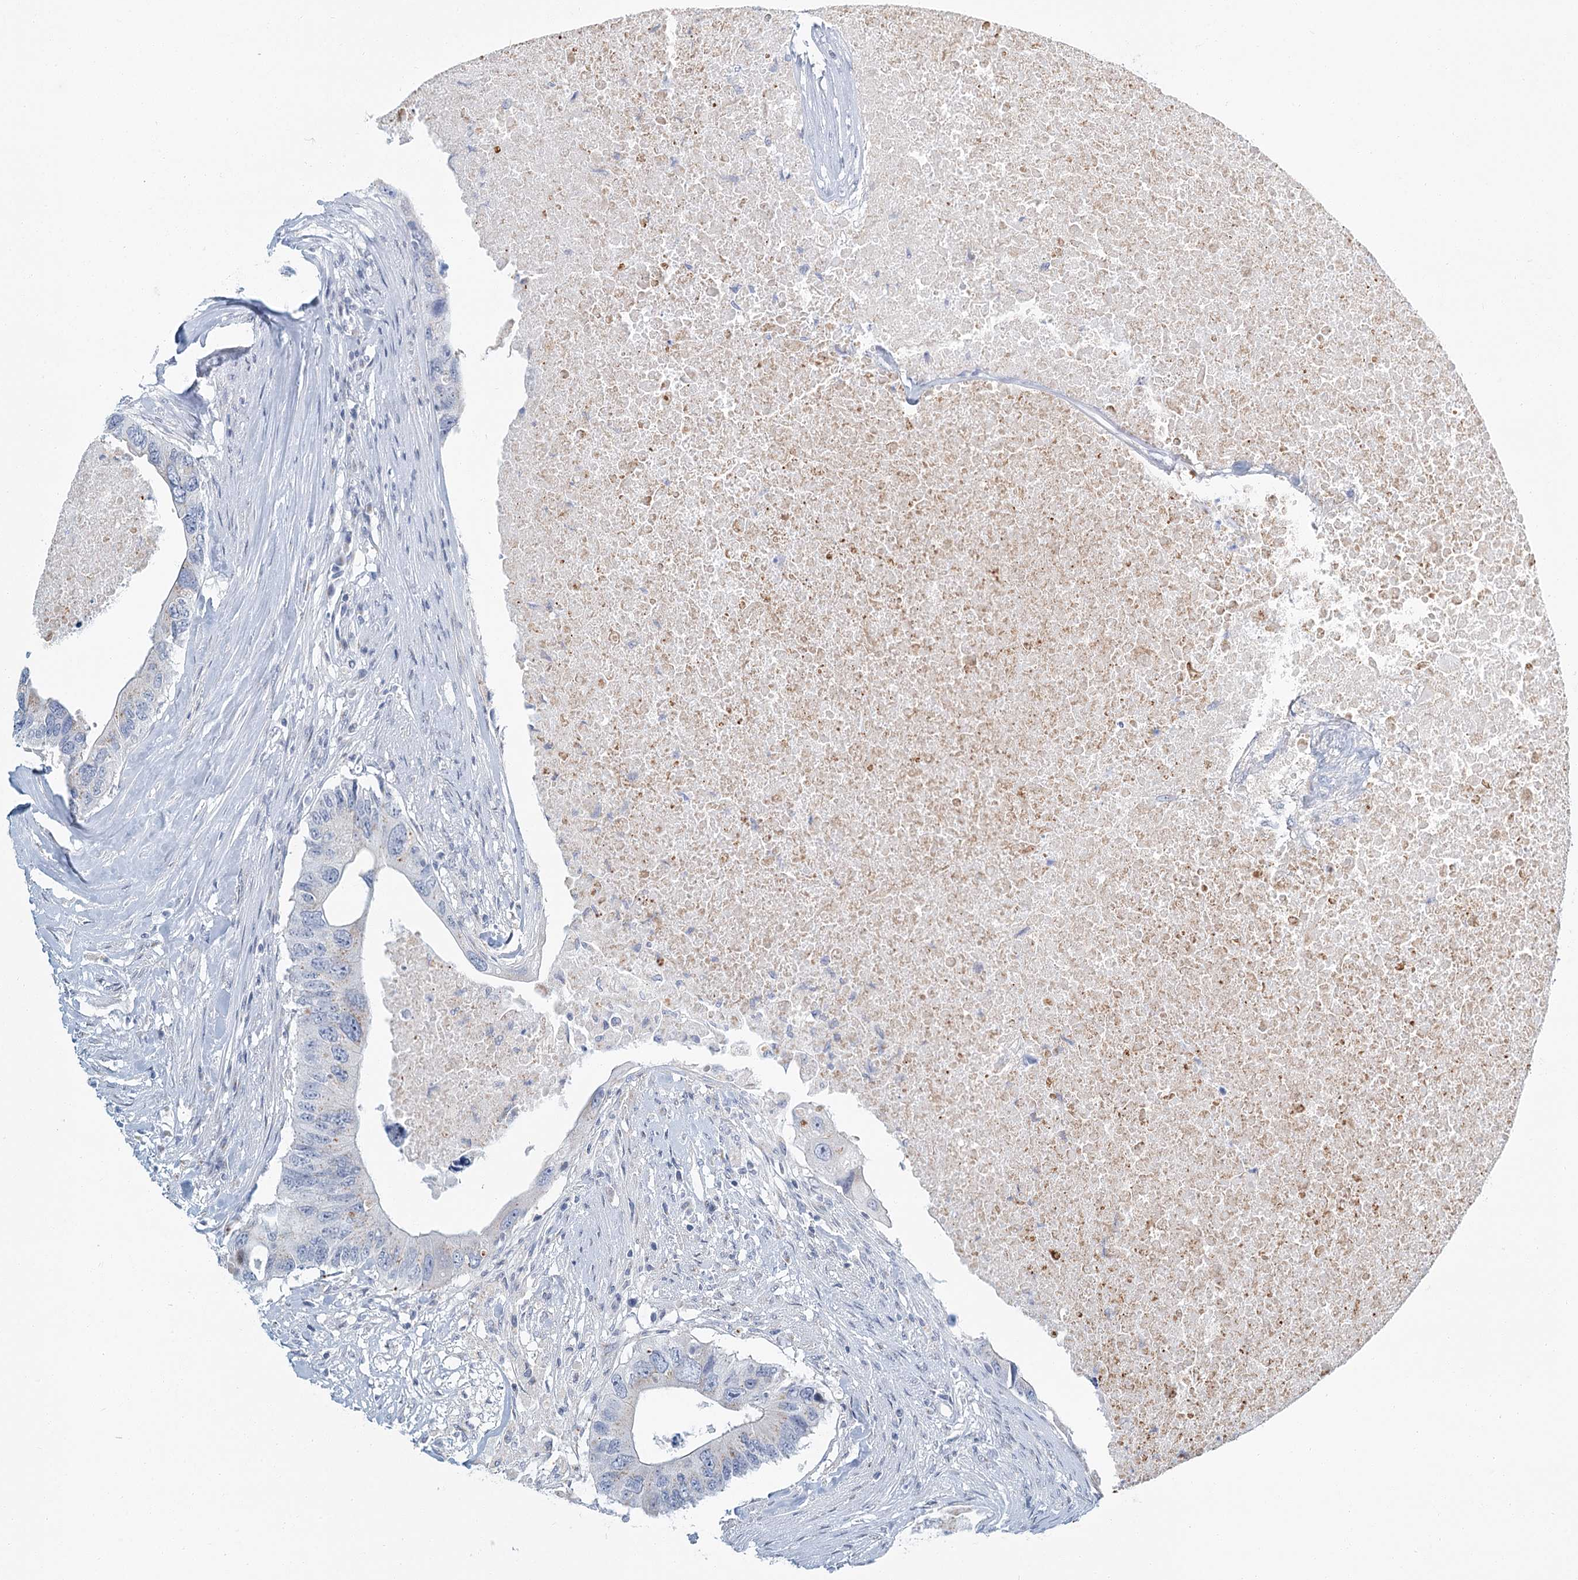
{"staining": {"intensity": "negative", "quantity": "none", "location": "none"}, "tissue": "colorectal cancer", "cell_type": "Tumor cells", "image_type": "cancer", "snomed": [{"axis": "morphology", "description": "Adenocarcinoma, NOS"}, {"axis": "topography", "description": "Colon"}], "caption": "High magnification brightfield microscopy of adenocarcinoma (colorectal) stained with DAB (3,3'-diaminobenzidine) (brown) and counterstained with hematoxylin (blue): tumor cells show no significant staining. (DAB immunohistochemistry visualized using brightfield microscopy, high magnification).", "gene": "ZNF527", "patient": {"sex": "male", "age": 71}}